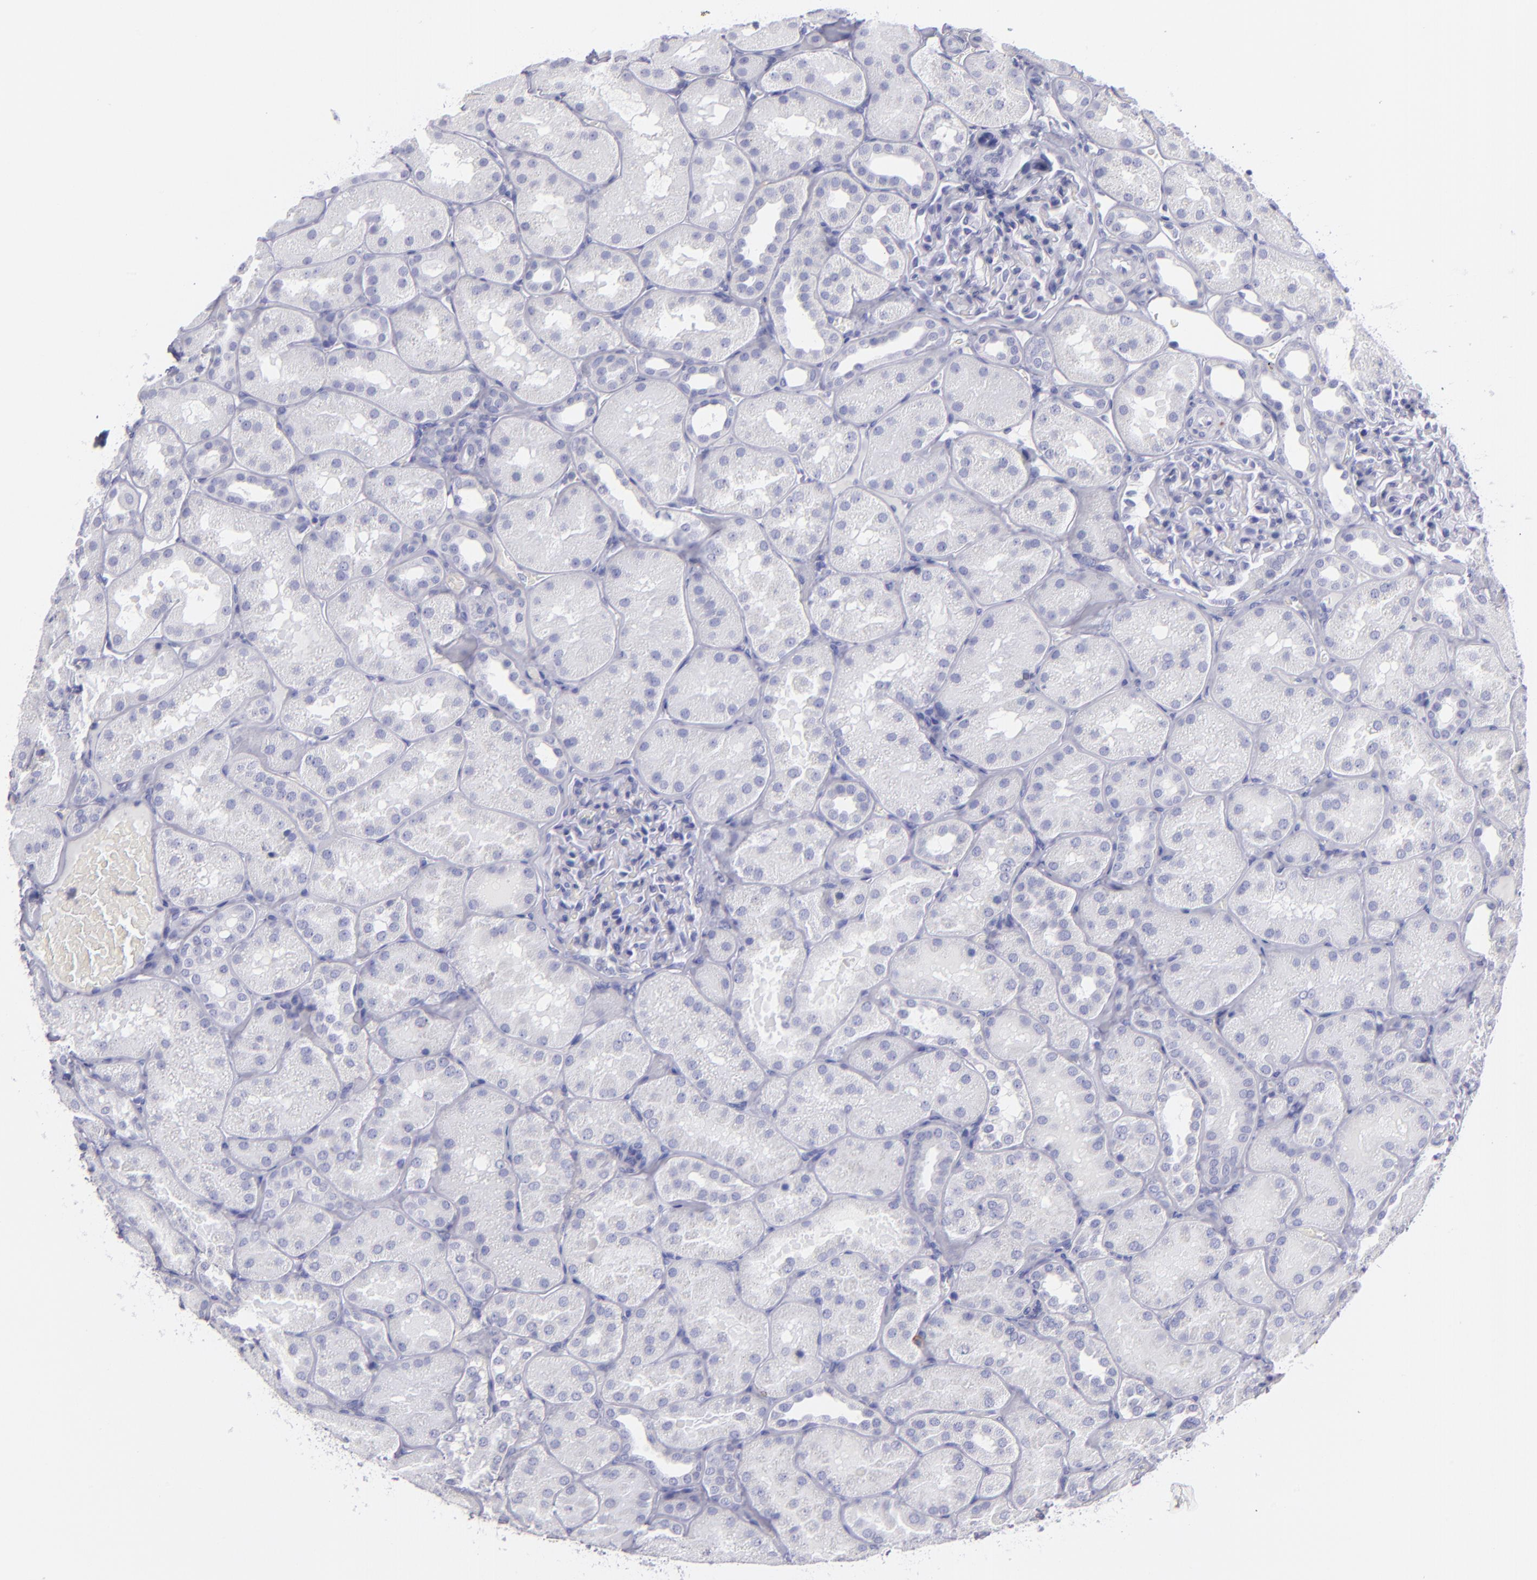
{"staining": {"intensity": "negative", "quantity": "none", "location": "none"}, "tissue": "kidney", "cell_type": "Cells in glomeruli", "image_type": "normal", "snomed": [{"axis": "morphology", "description": "Normal tissue, NOS"}, {"axis": "topography", "description": "Kidney"}], "caption": "Cells in glomeruli are negative for brown protein staining in normal kidney.", "gene": "CD82", "patient": {"sex": "male", "age": 28}}